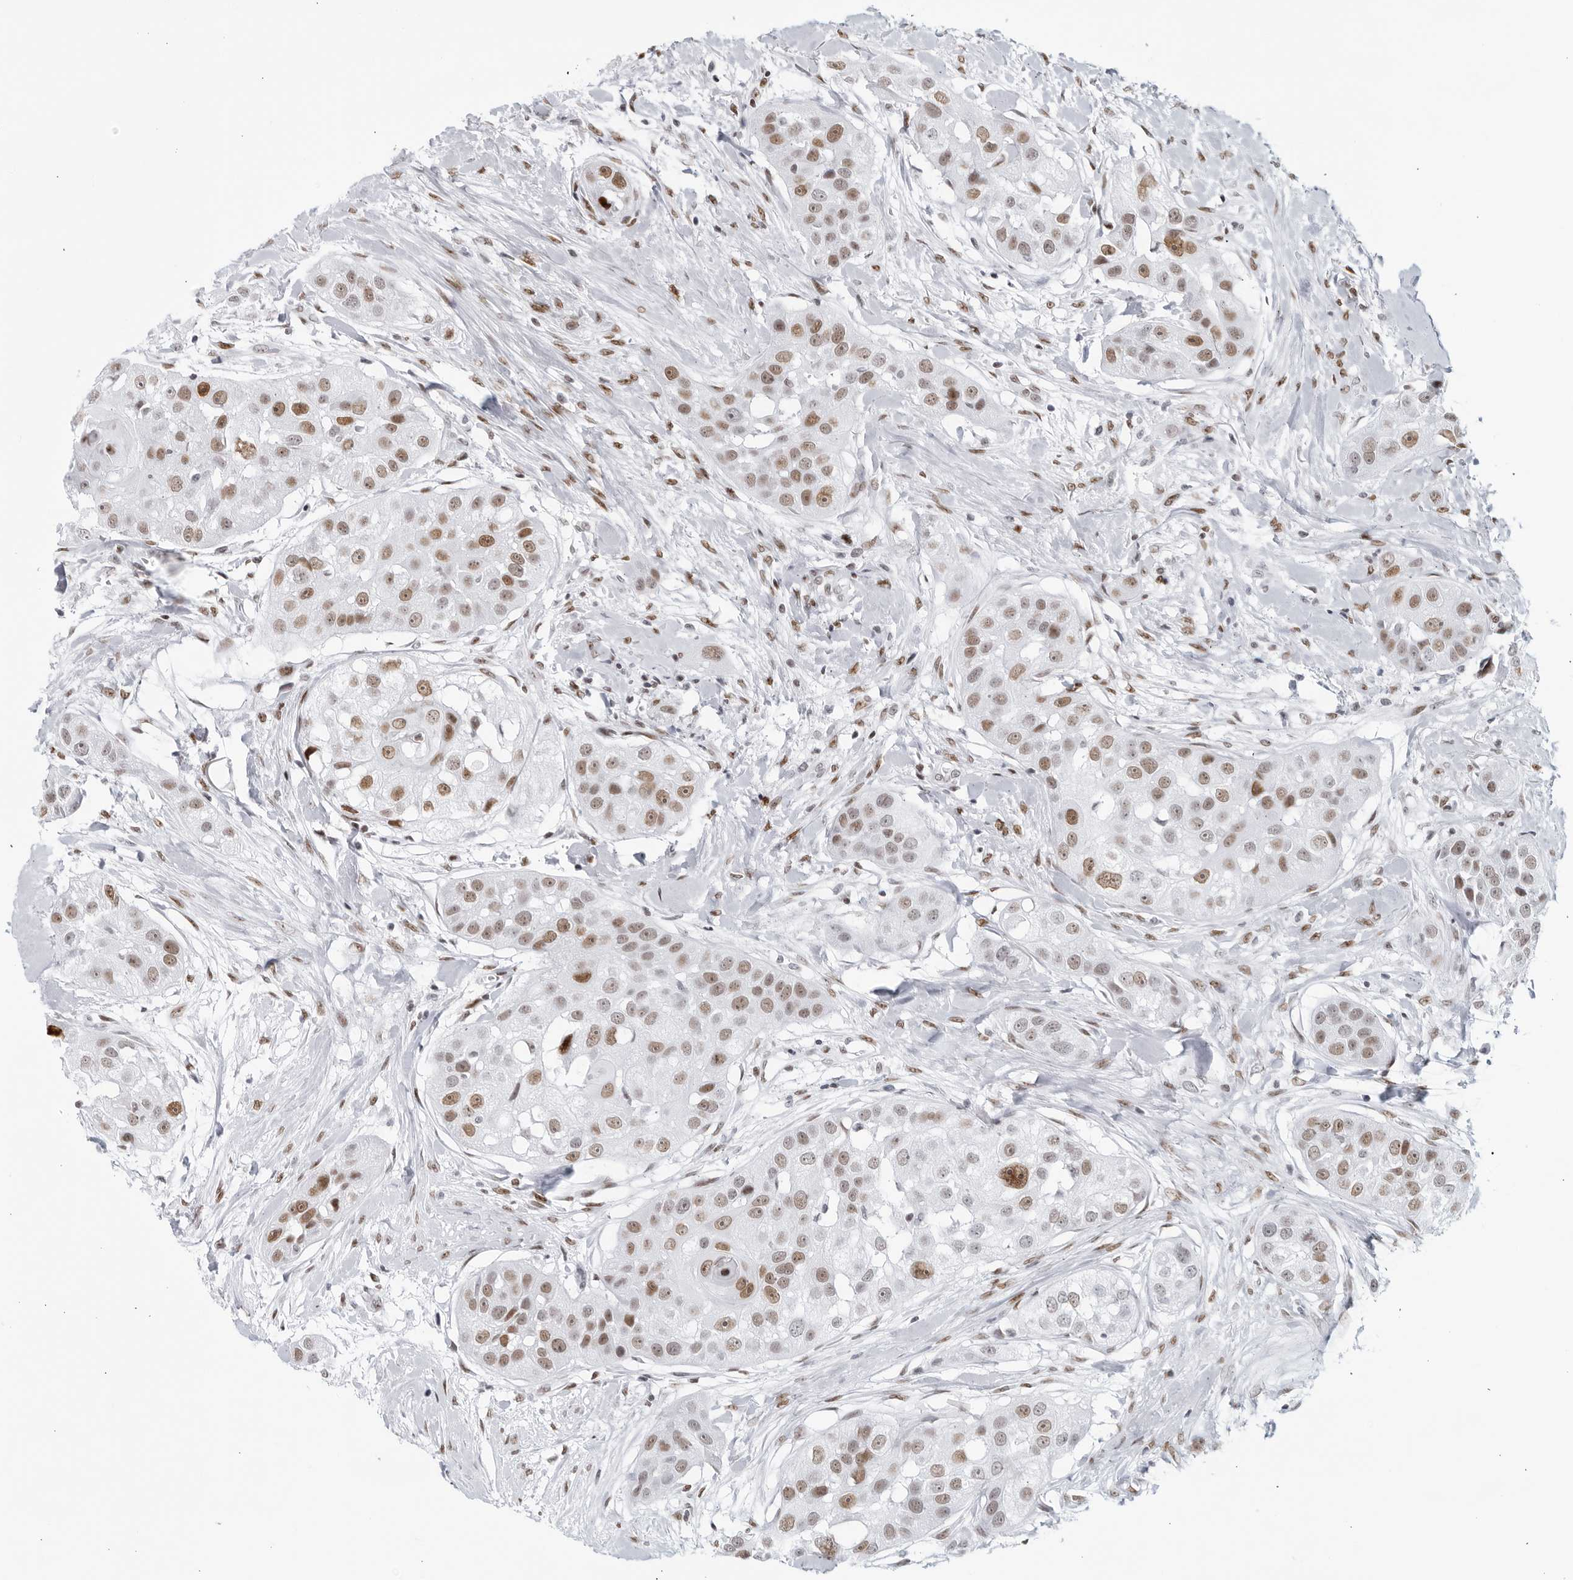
{"staining": {"intensity": "moderate", "quantity": ">75%", "location": "nuclear"}, "tissue": "head and neck cancer", "cell_type": "Tumor cells", "image_type": "cancer", "snomed": [{"axis": "morphology", "description": "Normal tissue, NOS"}, {"axis": "morphology", "description": "Squamous cell carcinoma, NOS"}, {"axis": "topography", "description": "Skeletal muscle"}, {"axis": "topography", "description": "Head-Neck"}], "caption": "This micrograph exhibits immunohistochemistry staining of head and neck cancer, with medium moderate nuclear staining in about >75% of tumor cells.", "gene": "HP1BP3", "patient": {"sex": "male", "age": 51}}